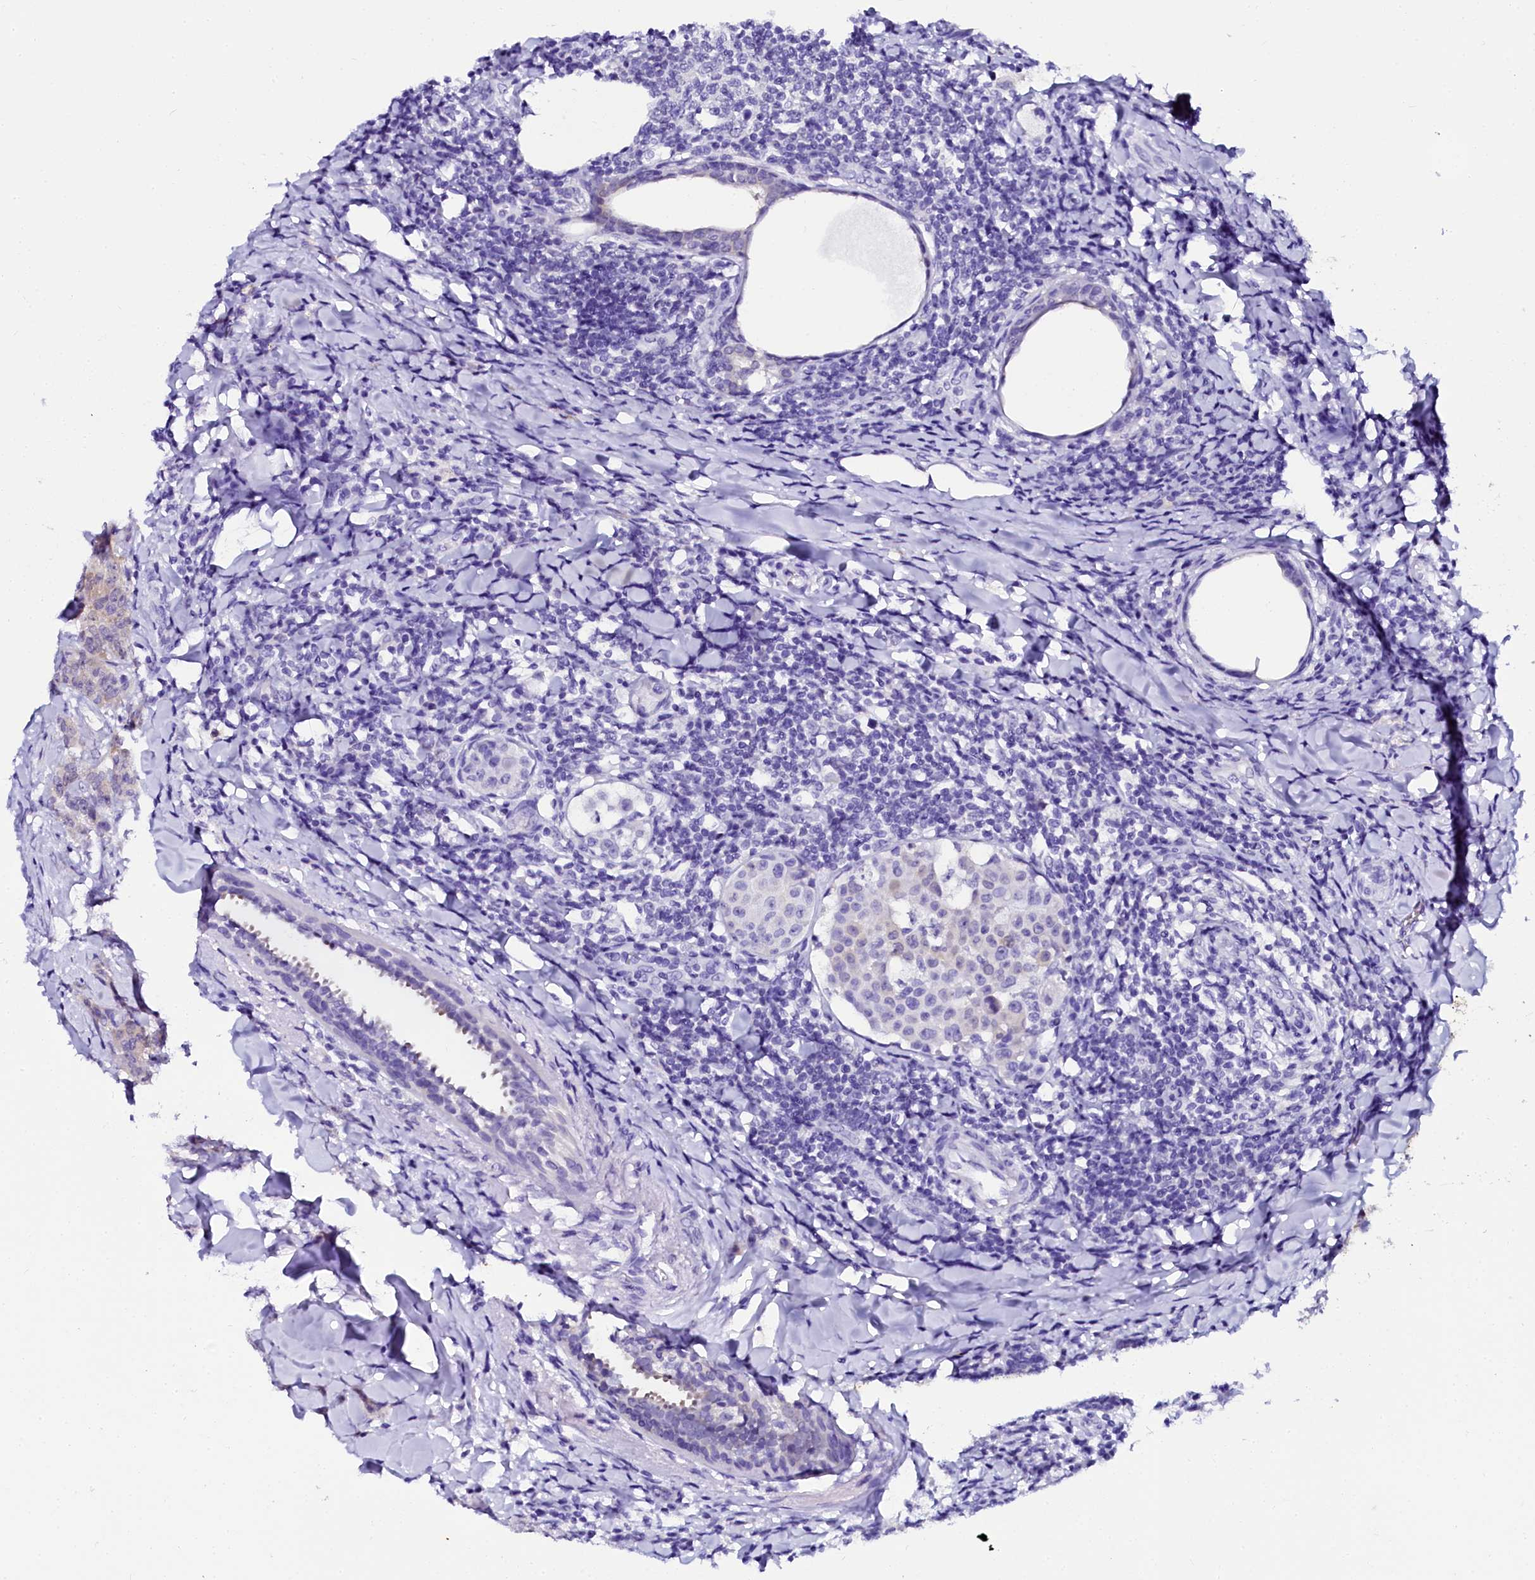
{"staining": {"intensity": "negative", "quantity": "none", "location": "none"}, "tissue": "breast cancer", "cell_type": "Tumor cells", "image_type": "cancer", "snomed": [{"axis": "morphology", "description": "Duct carcinoma"}, {"axis": "topography", "description": "Breast"}], "caption": "Immunohistochemistry of breast cancer shows no positivity in tumor cells.", "gene": "SORD", "patient": {"sex": "female", "age": 40}}